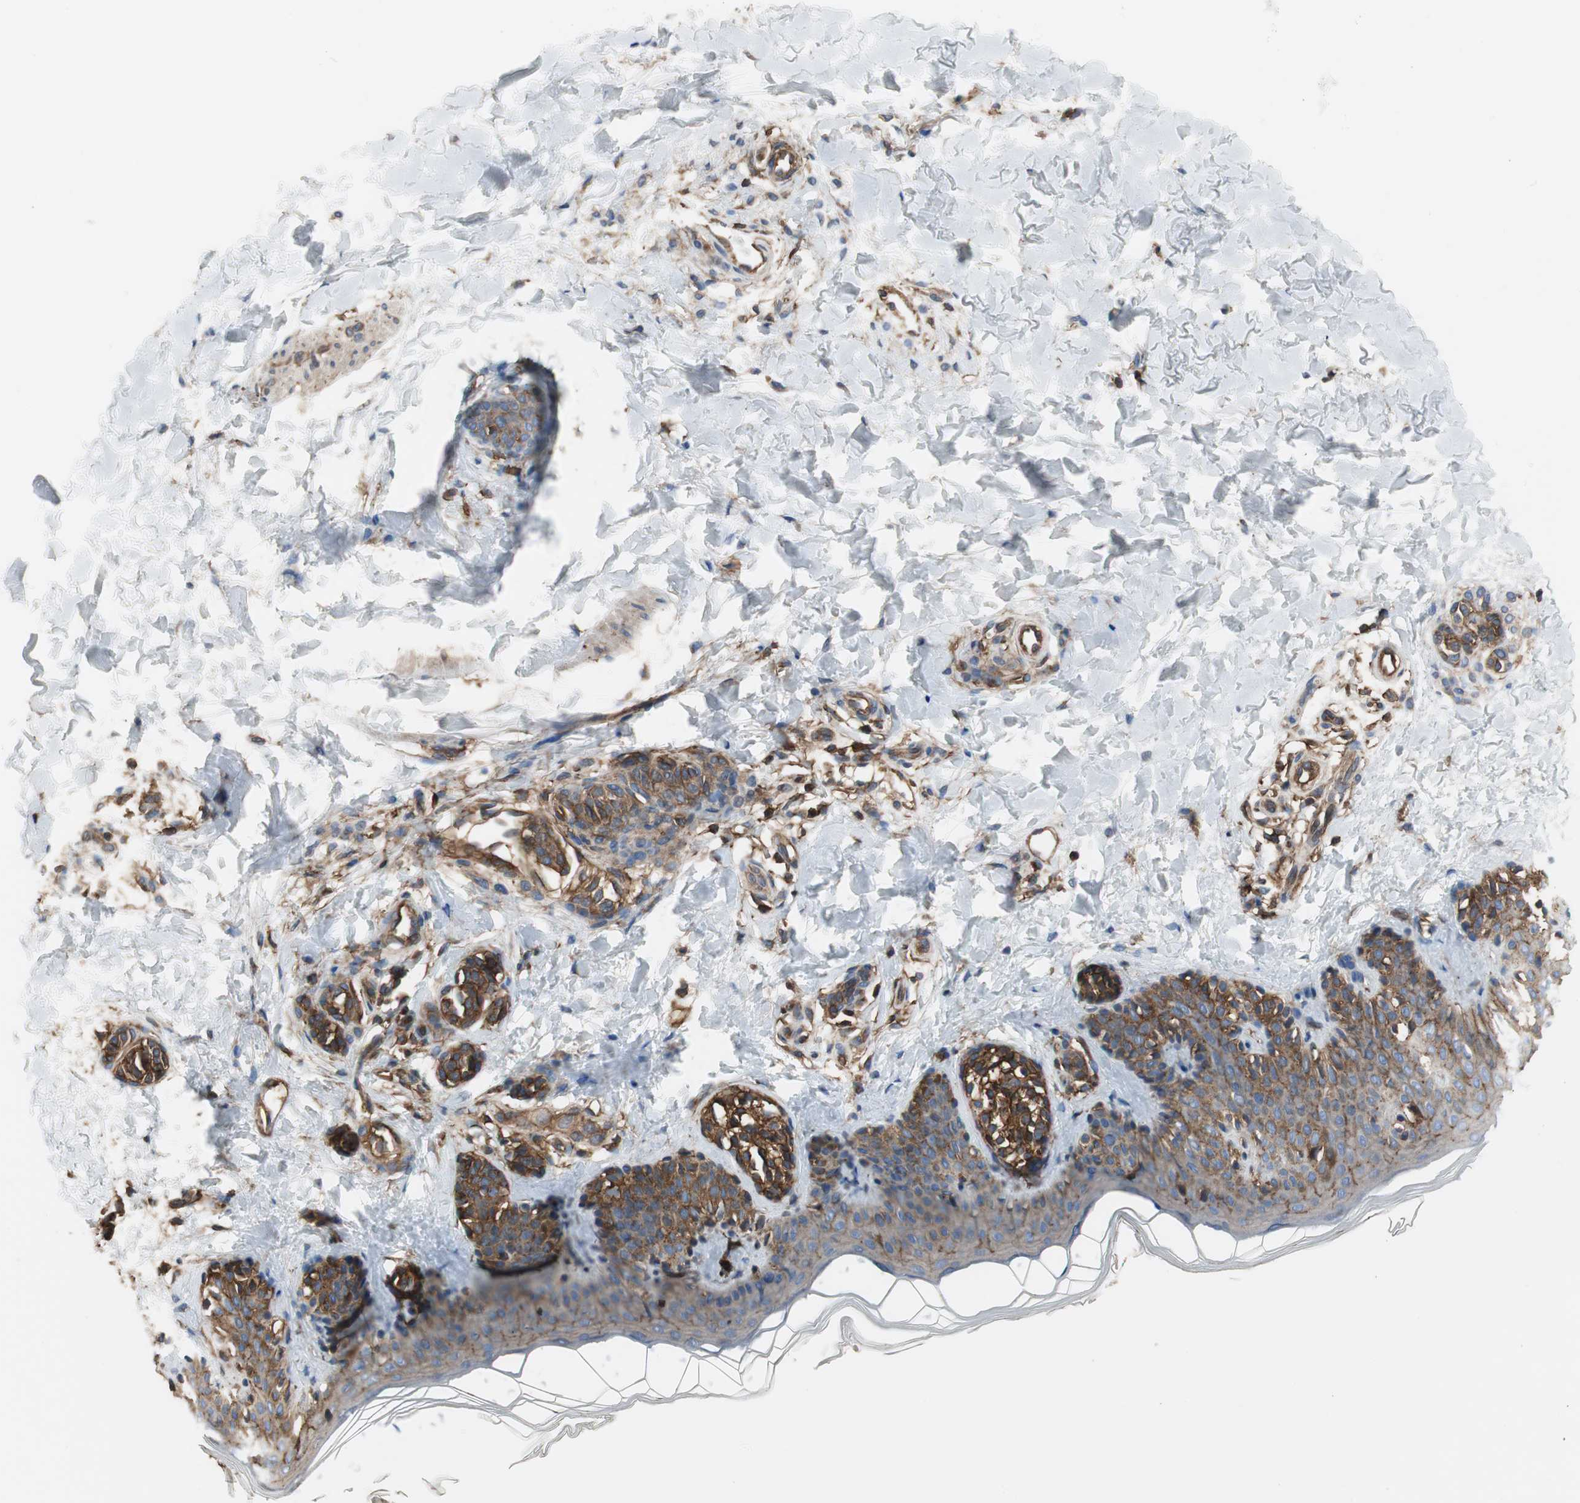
{"staining": {"intensity": "moderate", "quantity": ">75%", "location": "cytoplasmic/membranous"}, "tissue": "skin", "cell_type": "Fibroblasts", "image_type": "normal", "snomed": [{"axis": "morphology", "description": "Normal tissue, NOS"}, {"axis": "topography", "description": "Skin"}], "caption": "Immunohistochemical staining of unremarkable human skin shows medium levels of moderate cytoplasmic/membranous positivity in approximately >75% of fibroblasts.", "gene": "IL1RL1", "patient": {"sex": "male", "age": 16}}